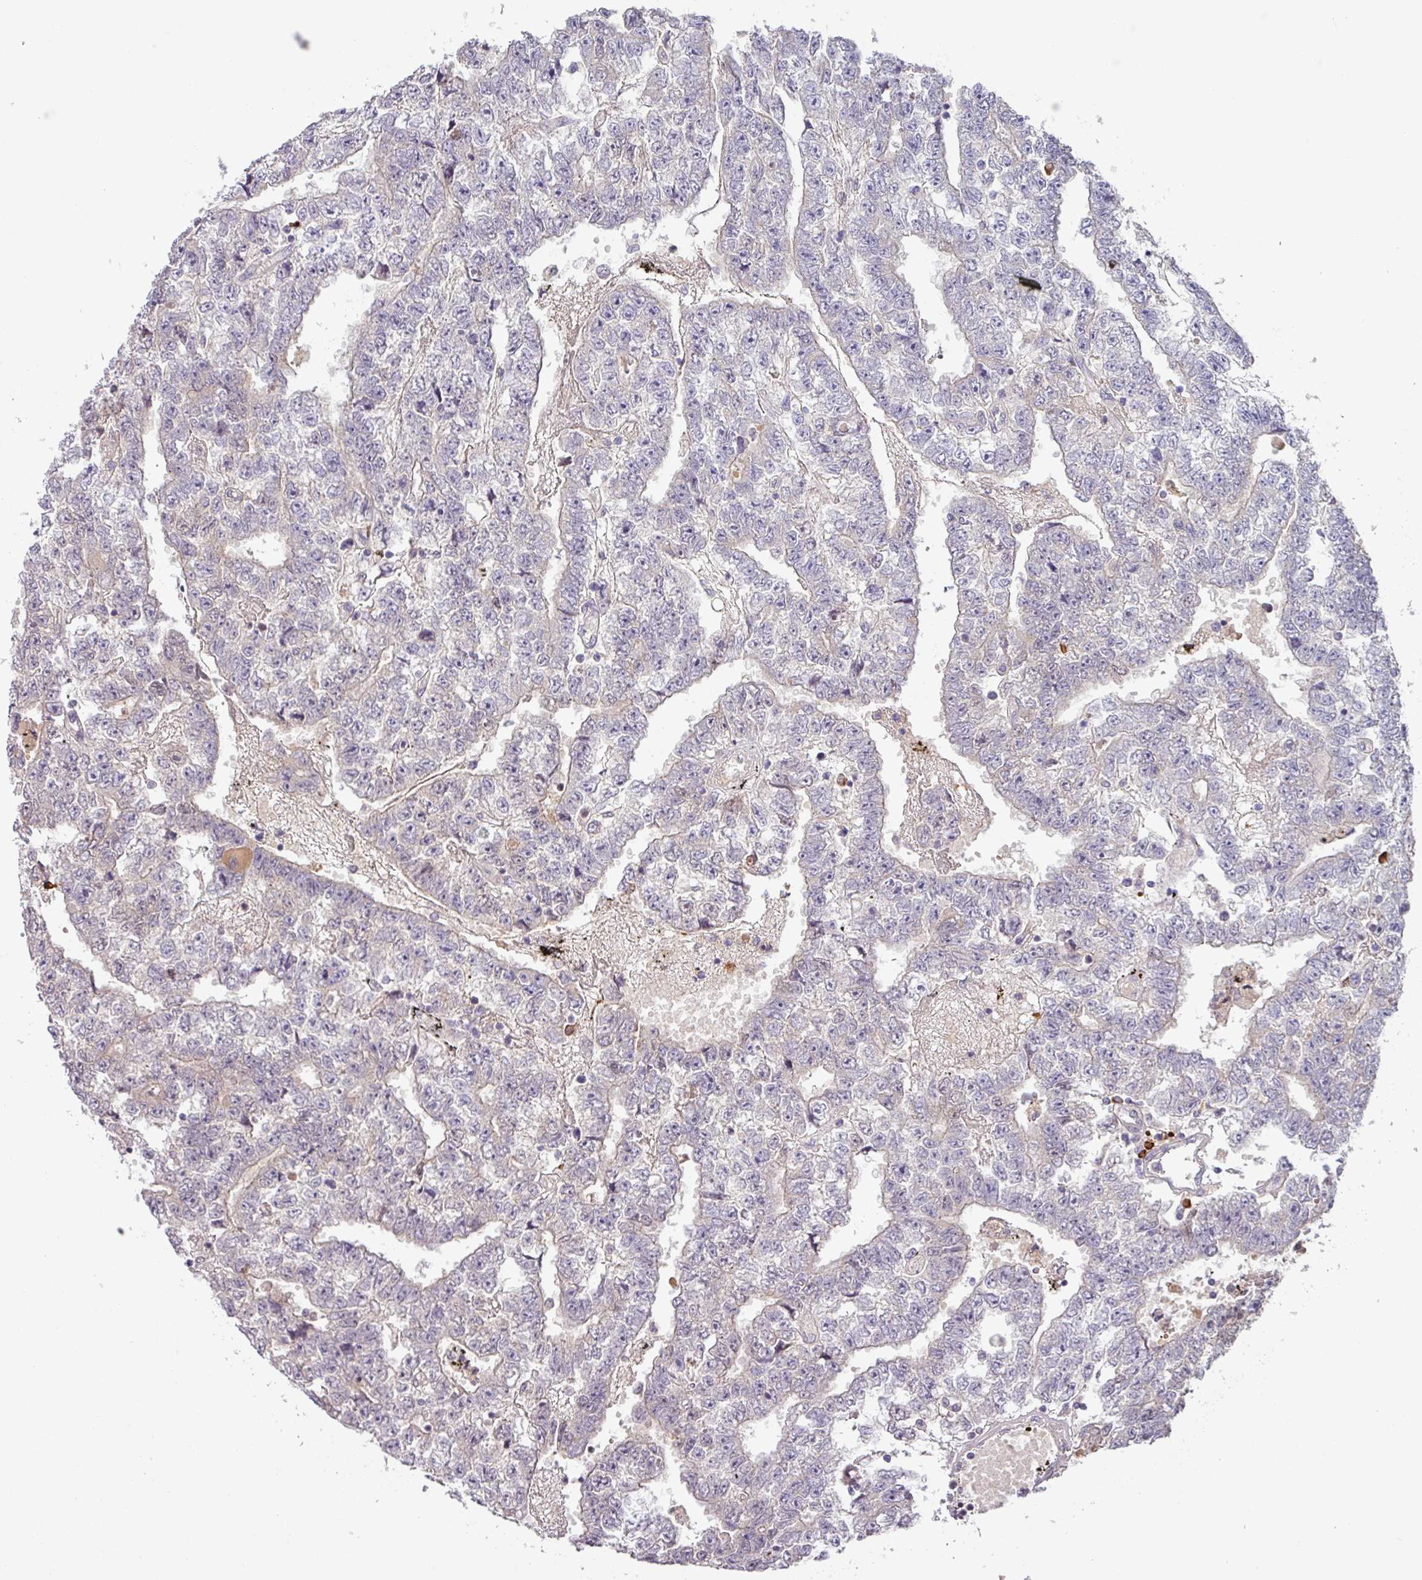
{"staining": {"intensity": "negative", "quantity": "none", "location": "none"}, "tissue": "testis cancer", "cell_type": "Tumor cells", "image_type": "cancer", "snomed": [{"axis": "morphology", "description": "Carcinoma, Embryonal, NOS"}, {"axis": "topography", "description": "Testis"}], "caption": "IHC image of human embryonal carcinoma (testis) stained for a protein (brown), which reveals no positivity in tumor cells. (IHC, brightfield microscopy, high magnification).", "gene": "SLC5A10", "patient": {"sex": "male", "age": 25}}